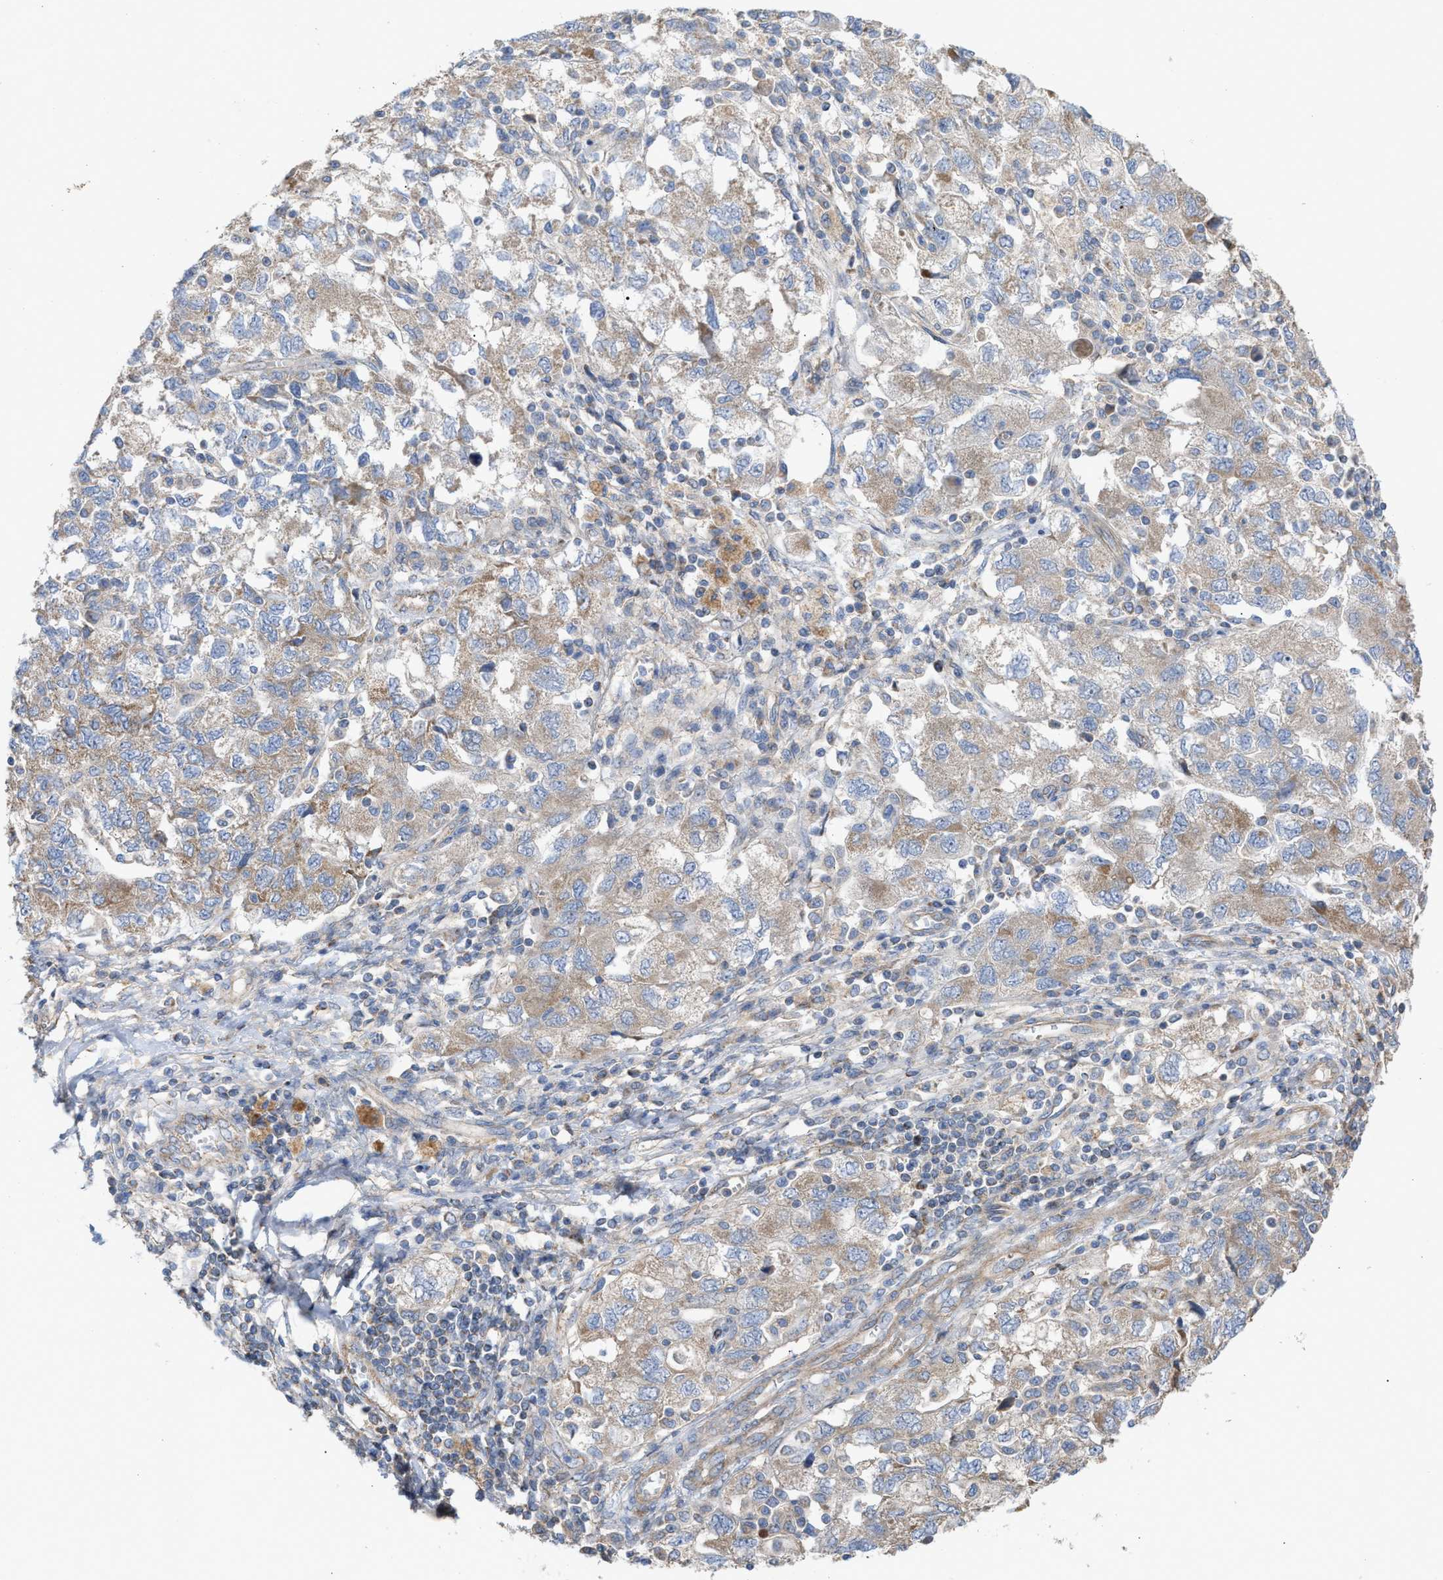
{"staining": {"intensity": "weak", "quantity": "<25%", "location": "cytoplasmic/membranous"}, "tissue": "ovarian cancer", "cell_type": "Tumor cells", "image_type": "cancer", "snomed": [{"axis": "morphology", "description": "Carcinoma, NOS"}, {"axis": "morphology", "description": "Cystadenocarcinoma, serous, NOS"}, {"axis": "topography", "description": "Ovary"}], "caption": "The immunohistochemistry (IHC) image has no significant staining in tumor cells of ovarian carcinoma tissue. Nuclei are stained in blue.", "gene": "OXSM", "patient": {"sex": "female", "age": 69}}